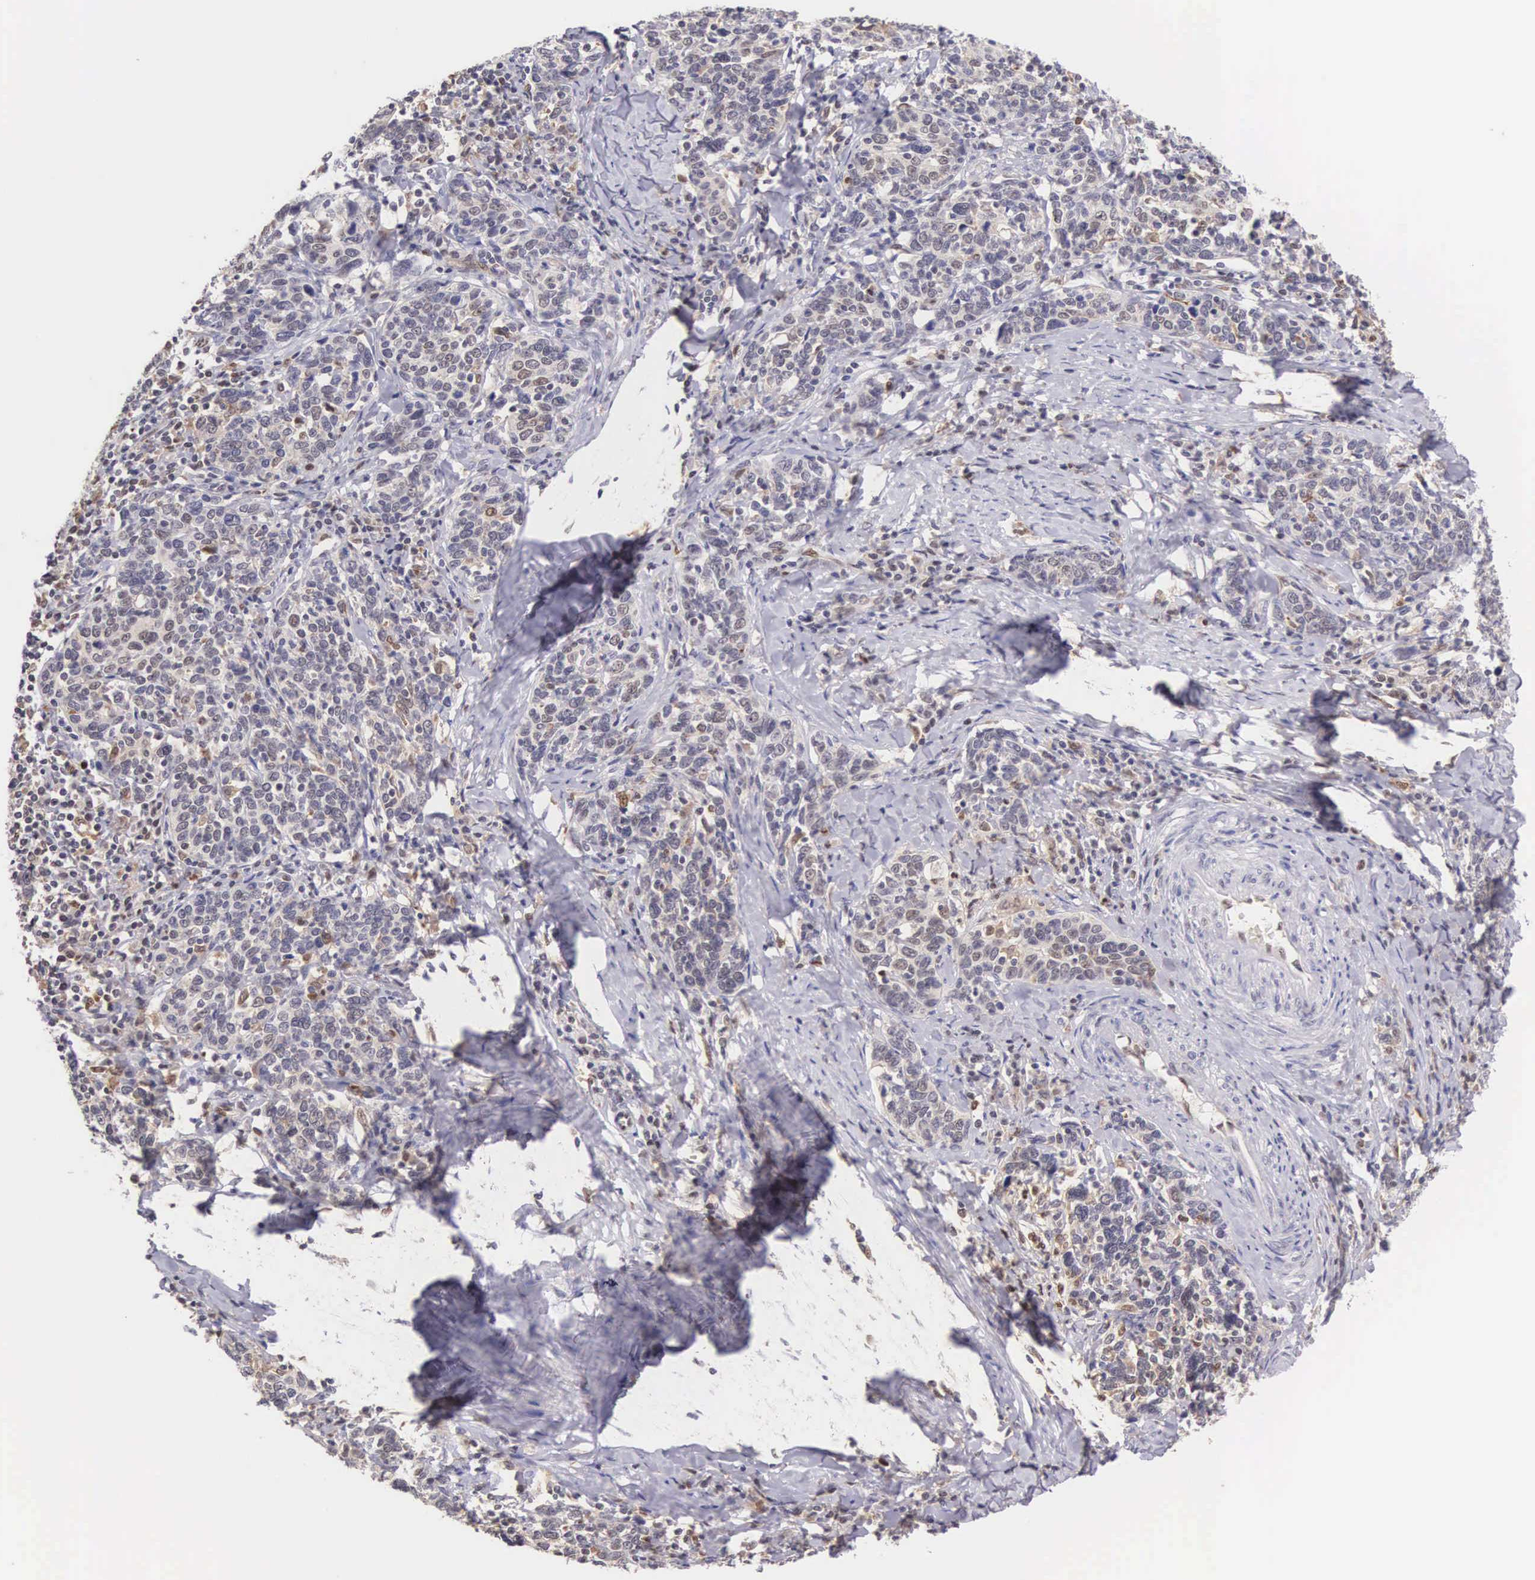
{"staining": {"intensity": "weak", "quantity": "<25%", "location": "nuclear"}, "tissue": "cervical cancer", "cell_type": "Tumor cells", "image_type": "cancer", "snomed": [{"axis": "morphology", "description": "Squamous cell carcinoma, NOS"}, {"axis": "topography", "description": "Cervix"}], "caption": "Tumor cells show no significant protein positivity in cervical cancer (squamous cell carcinoma).", "gene": "GRK3", "patient": {"sex": "female", "age": 41}}